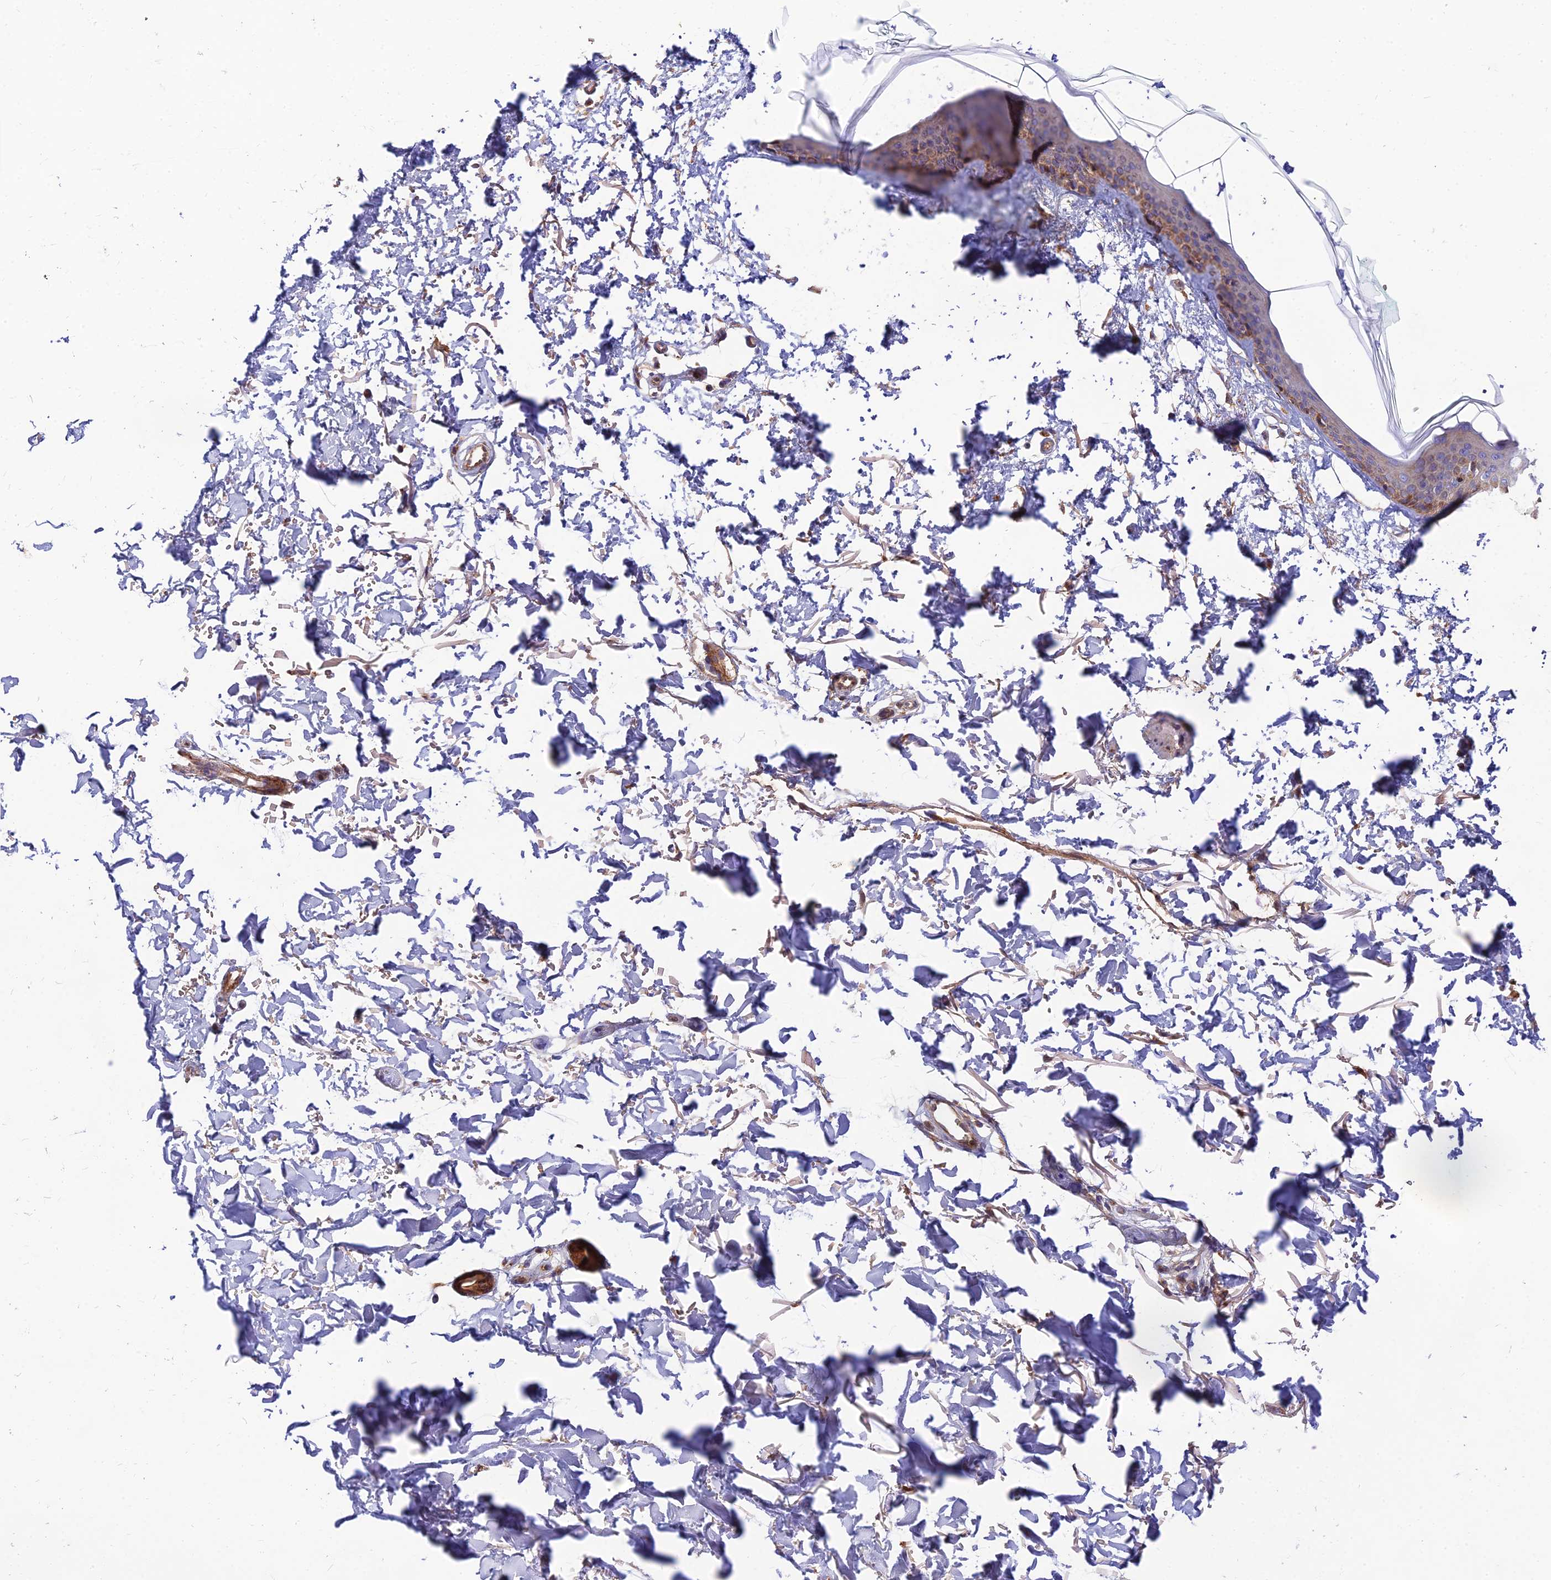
{"staining": {"intensity": "moderate", "quantity": ">75%", "location": "cytoplasmic/membranous"}, "tissue": "skin", "cell_type": "Fibroblasts", "image_type": "normal", "snomed": [{"axis": "morphology", "description": "Normal tissue, NOS"}, {"axis": "topography", "description": "Skin"}], "caption": "IHC (DAB) staining of unremarkable skin demonstrates moderate cytoplasmic/membranous protein positivity in approximately >75% of fibroblasts.", "gene": "PODNL1", "patient": {"sex": "male", "age": 66}}